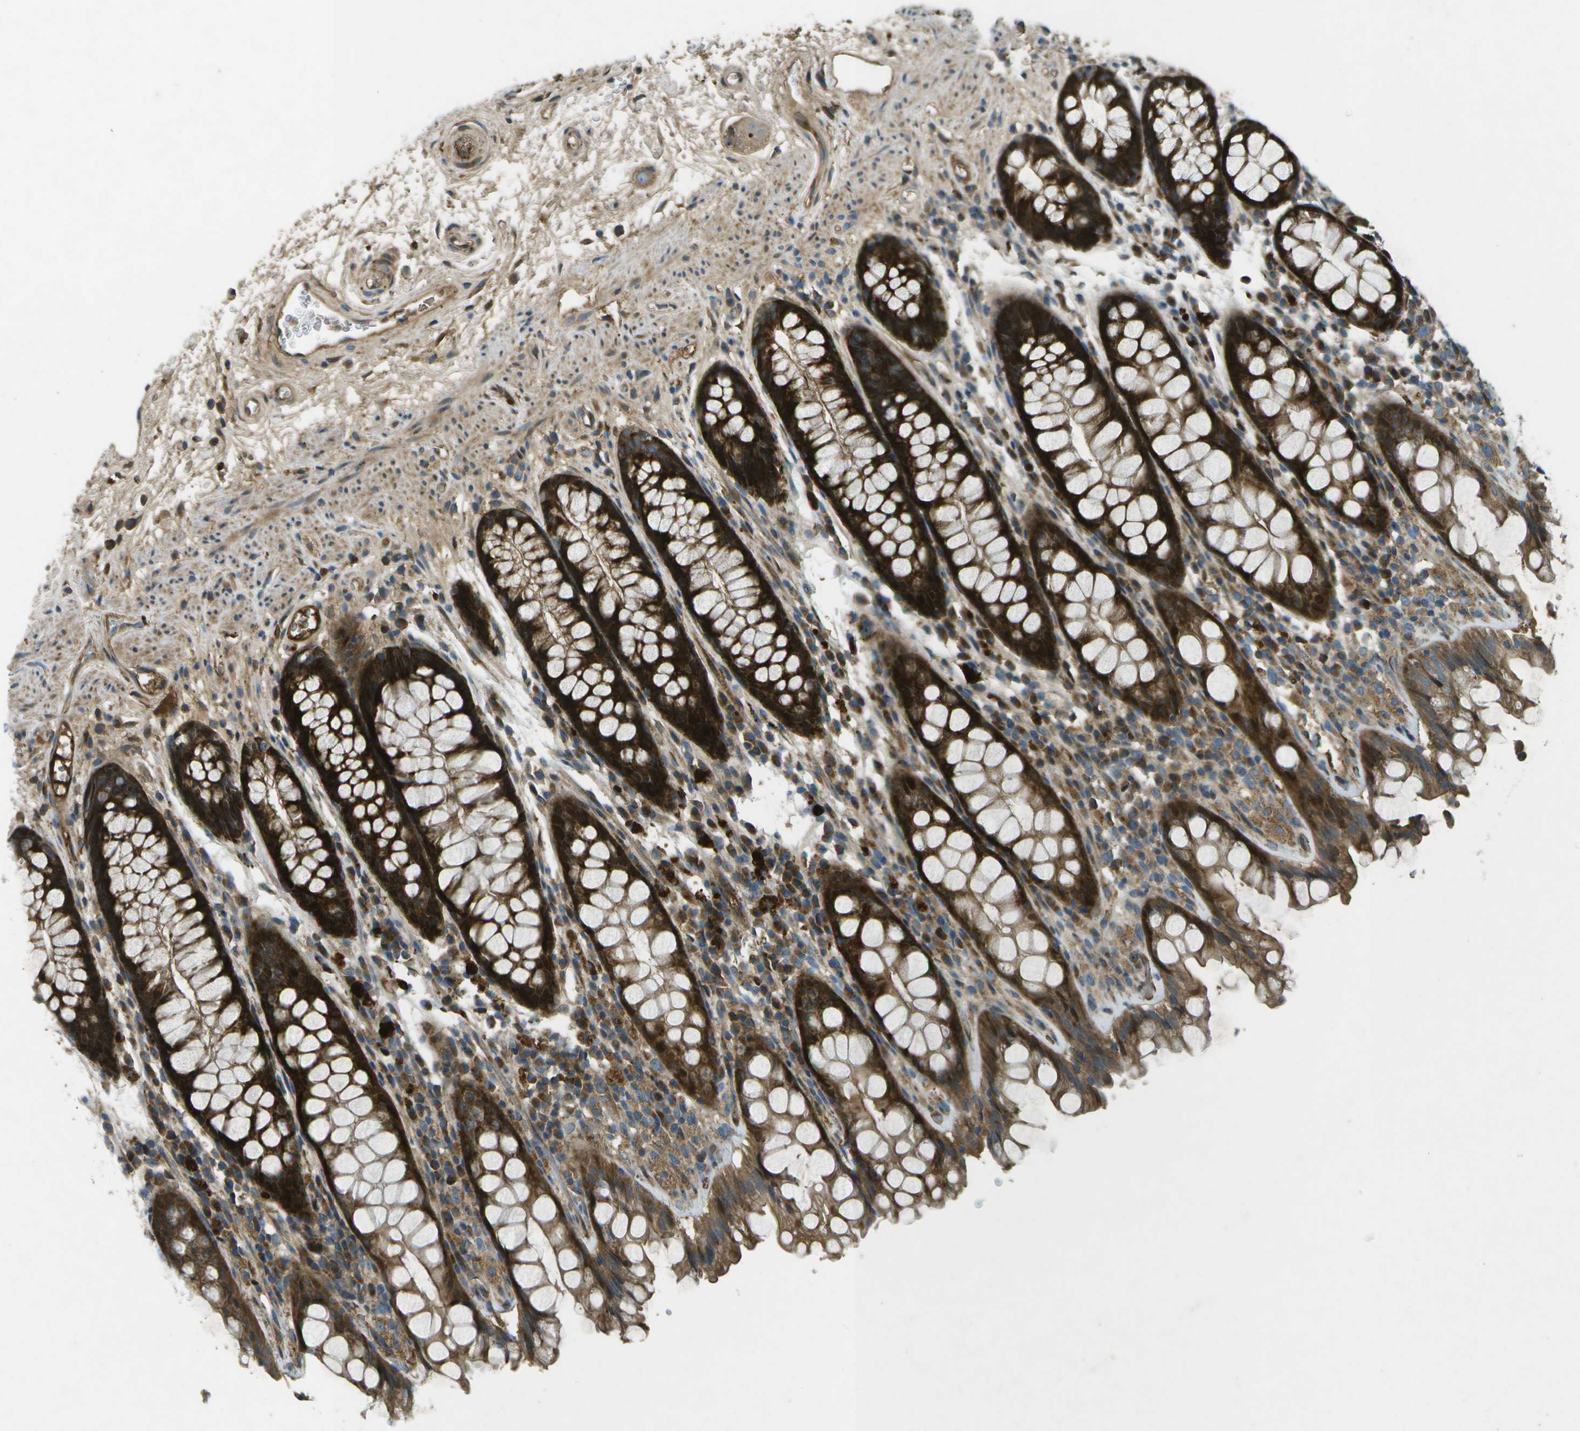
{"staining": {"intensity": "strong", "quantity": ">75%", "location": "cytoplasmic/membranous"}, "tissue": "rectum", "cell_type": "Glandular cells", "image_type": "normal", "snomed": [{"axis": "morphology", "description": "Normal tissue, NOS"}, {"axis": "topography", "description": "Rectum"}], "caption": "This micrograph displays IHC staining of normal human rectum, with high strong cytoplasmic/membranous expression in about >75% of glandular cells.", "gene": "PXYLP1", "patient": {"sex": "male", "age": 64}}